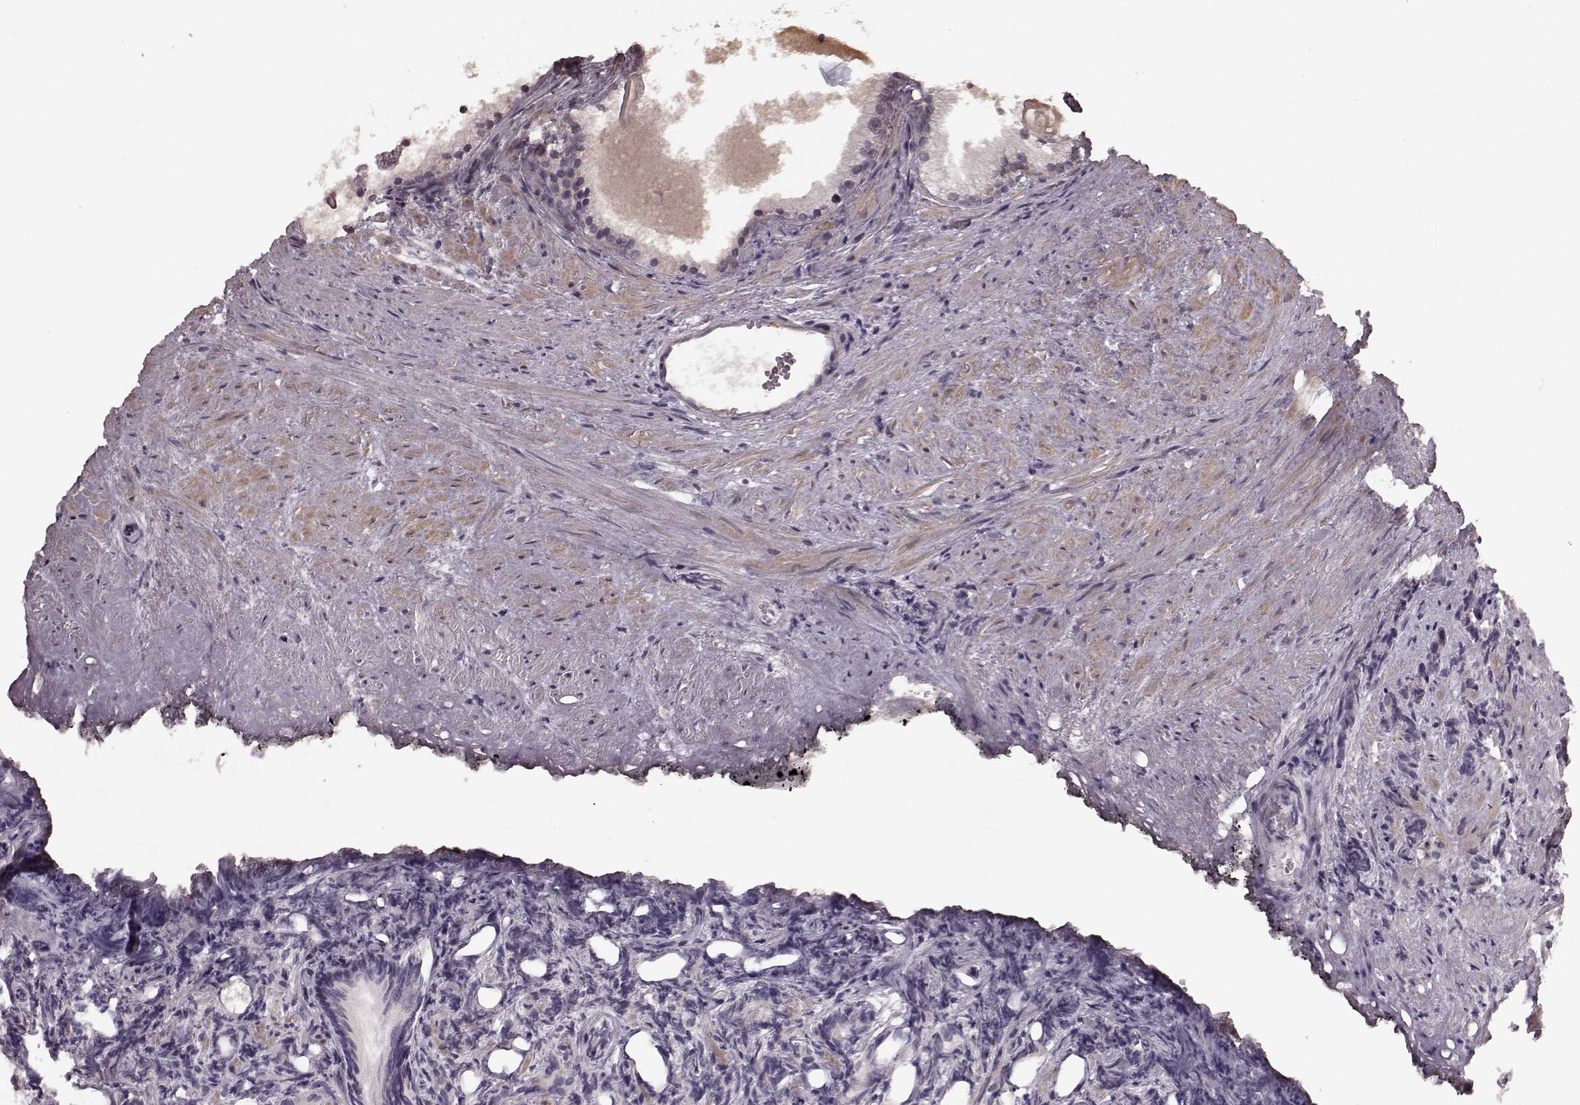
{"staining": {"intensity": "negative", "quantity": "none", "location": "none"}, "tissue": "prostate cancer", "cell_type": "Tumor cells", "image_type": "cancer", "snomed": [{"axis": "morphology", "description": "Adenocarcinoma, High grade"}, {"axis": "topography", "description": "Prostate"}], "caption": "A high-resolution image shows IHC staining of prostate cancer (adenocarcinoma (high-grade)), which exhibits no significant staining in tumor cells.", "gene": "PLCB4", "patient": {"sex": "male", "age": 84}}